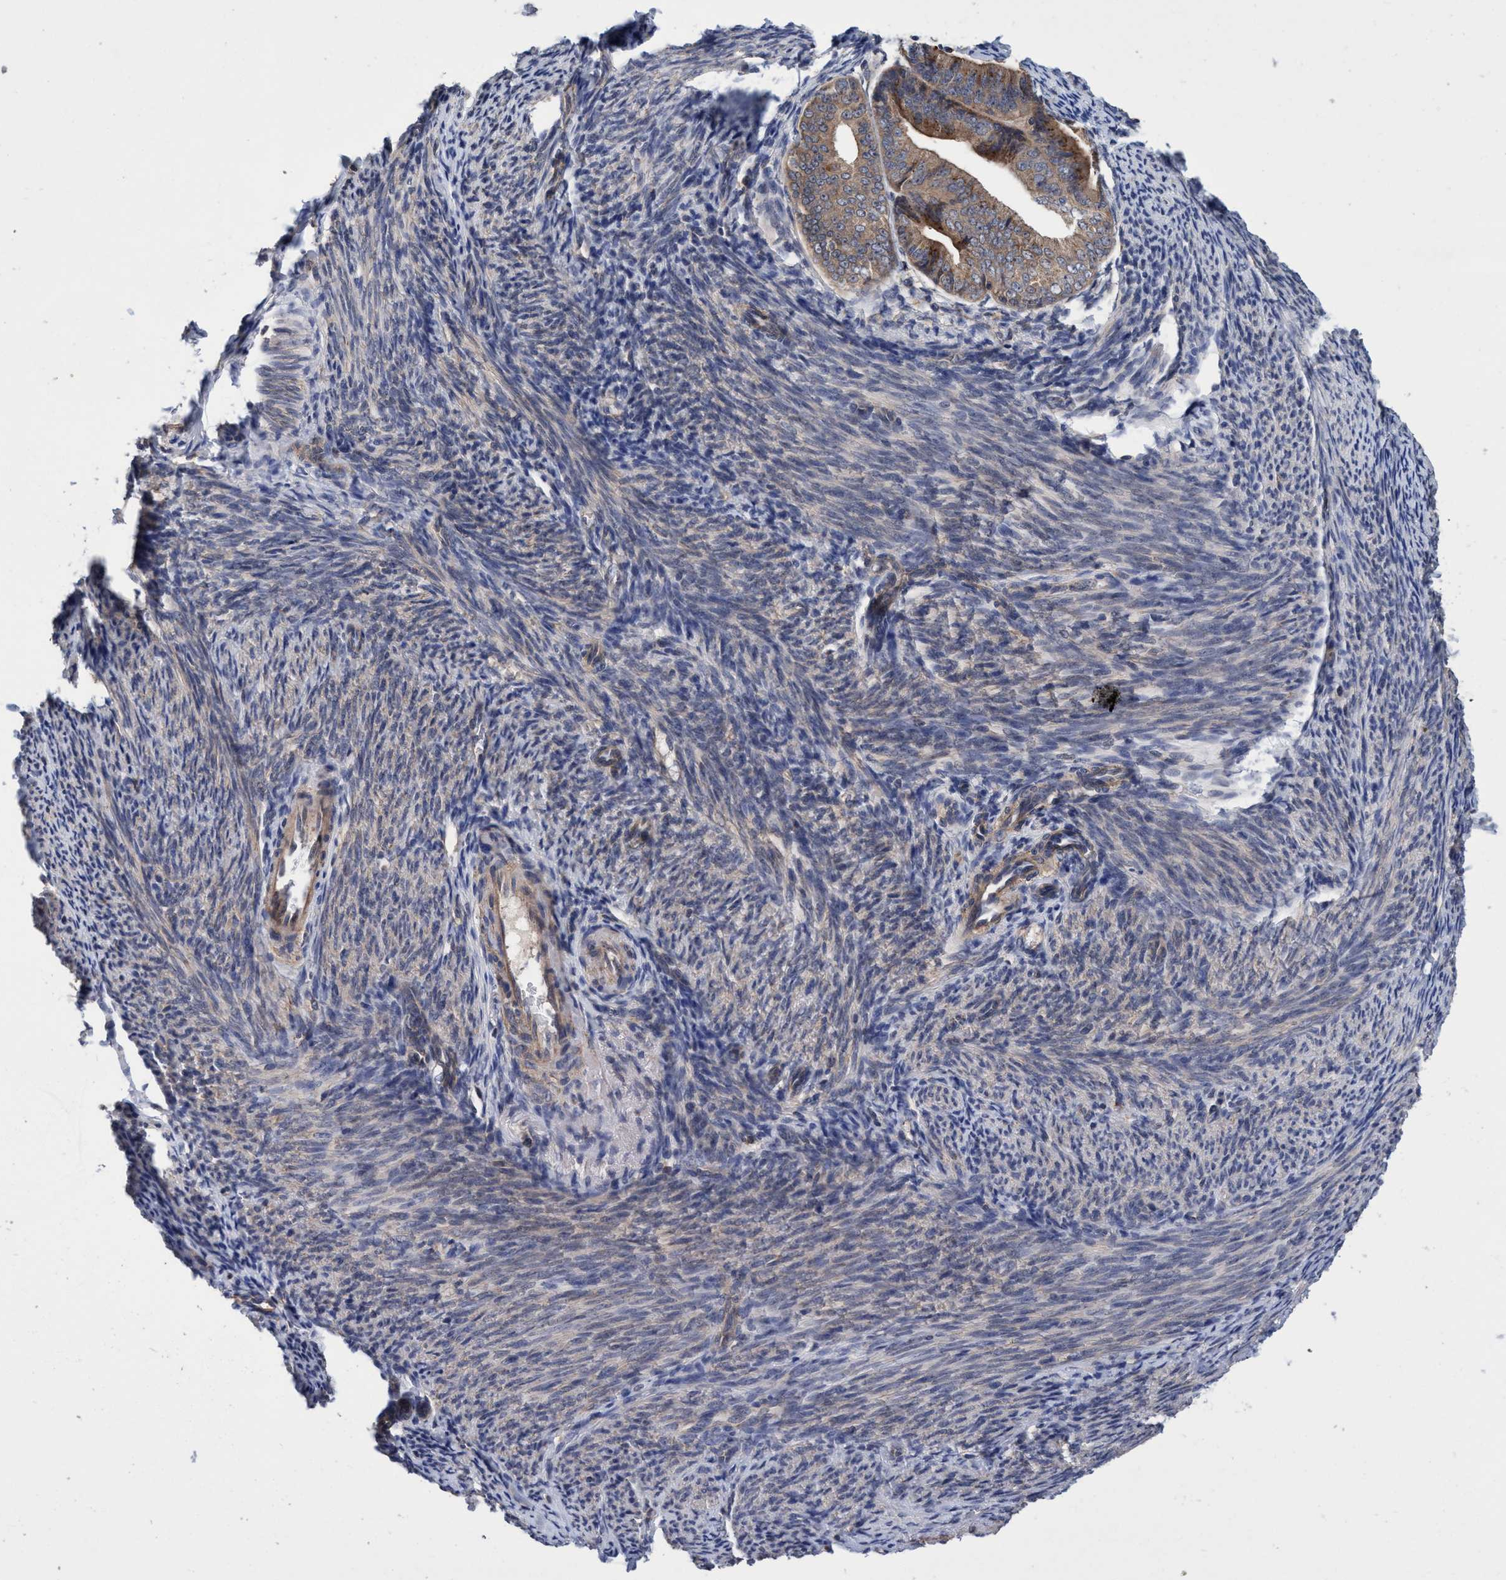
{"staining": {"intensity": "weak", "quantity": ">75%", "location": "cytoplasmic/membranous"}, "tissue": "endometrial cancer", "cell_type": "Tumor cells", "image_type": "cancer", "snomed": [{"axis": "morphology", "description": "Adenocarcinoma, NOS"}, {"axis": "topography", "description": "Endometrium"}], "caption": "Tumor cells exhibit weak cytoplasmic/membranous expression in approximately >75% of cells in endometrial adenocarcinoma. (Stains: DAB in brown, nuclei in blue, Microscopy: brightfield microscopy at high magnification).", "gene": "CALCOCO2", "patient": {"sex": "female", "age": 63}}